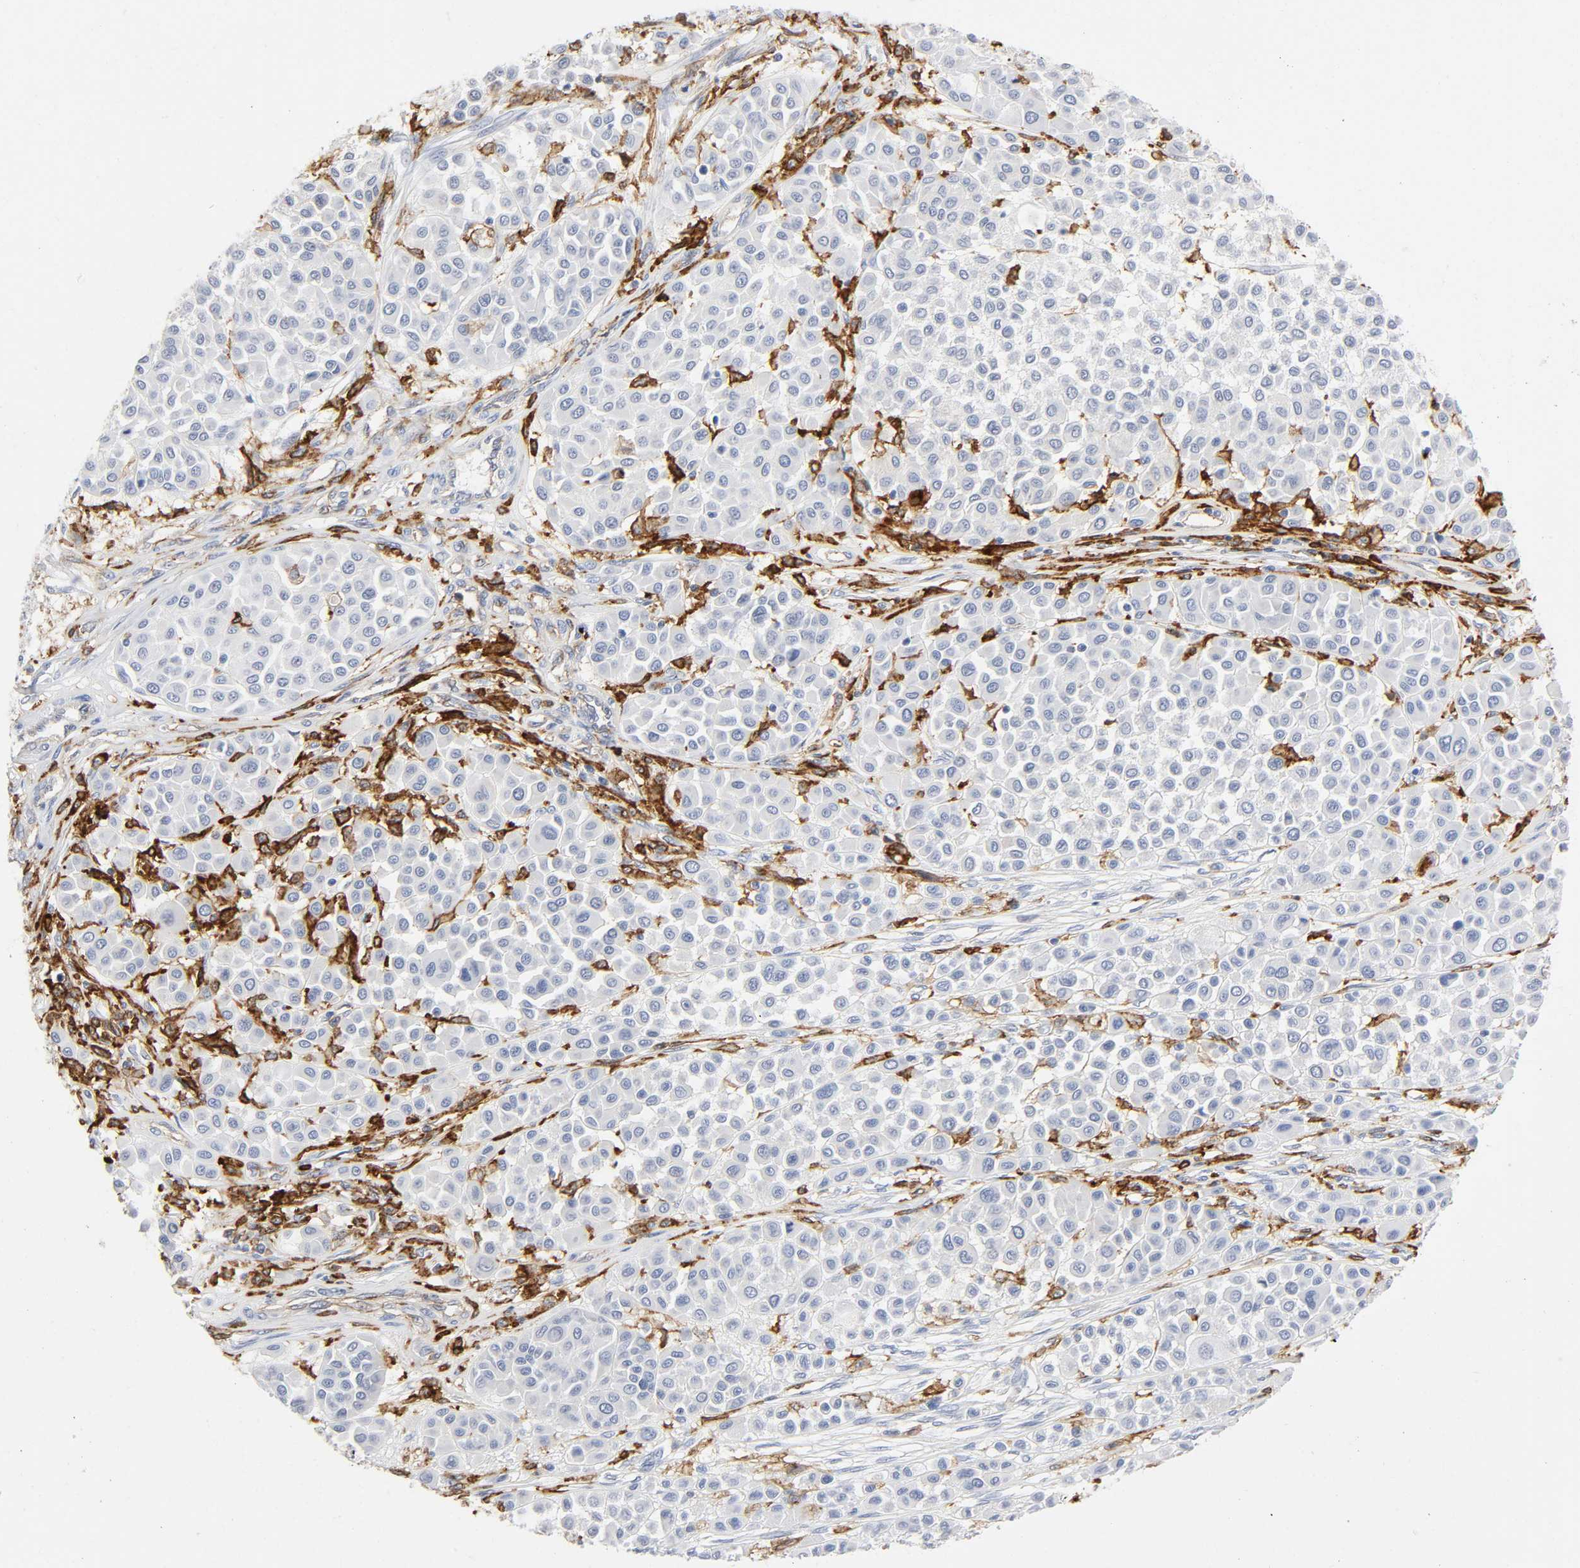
{"staining": {"intensity": "negative", "quantity": "none", "location": "none"}, "tissue": "melanoma", "cell_type": "Tumor cells", "image_type": "cancer", "snomed": [{"axis": "morphology", "description": "Malignant melanoma, Metastatic site"}, {"axis": "topography", "description": "Soft tissue"}], "caption": "Immunohistochemistry photomicrograph of human malignant melanoma (metastatic site) stained for a protein (brown), which demonstrates no staining in tumor cells.", "gene": "LYN", "patient": {"sex": "male", "age": 41}}